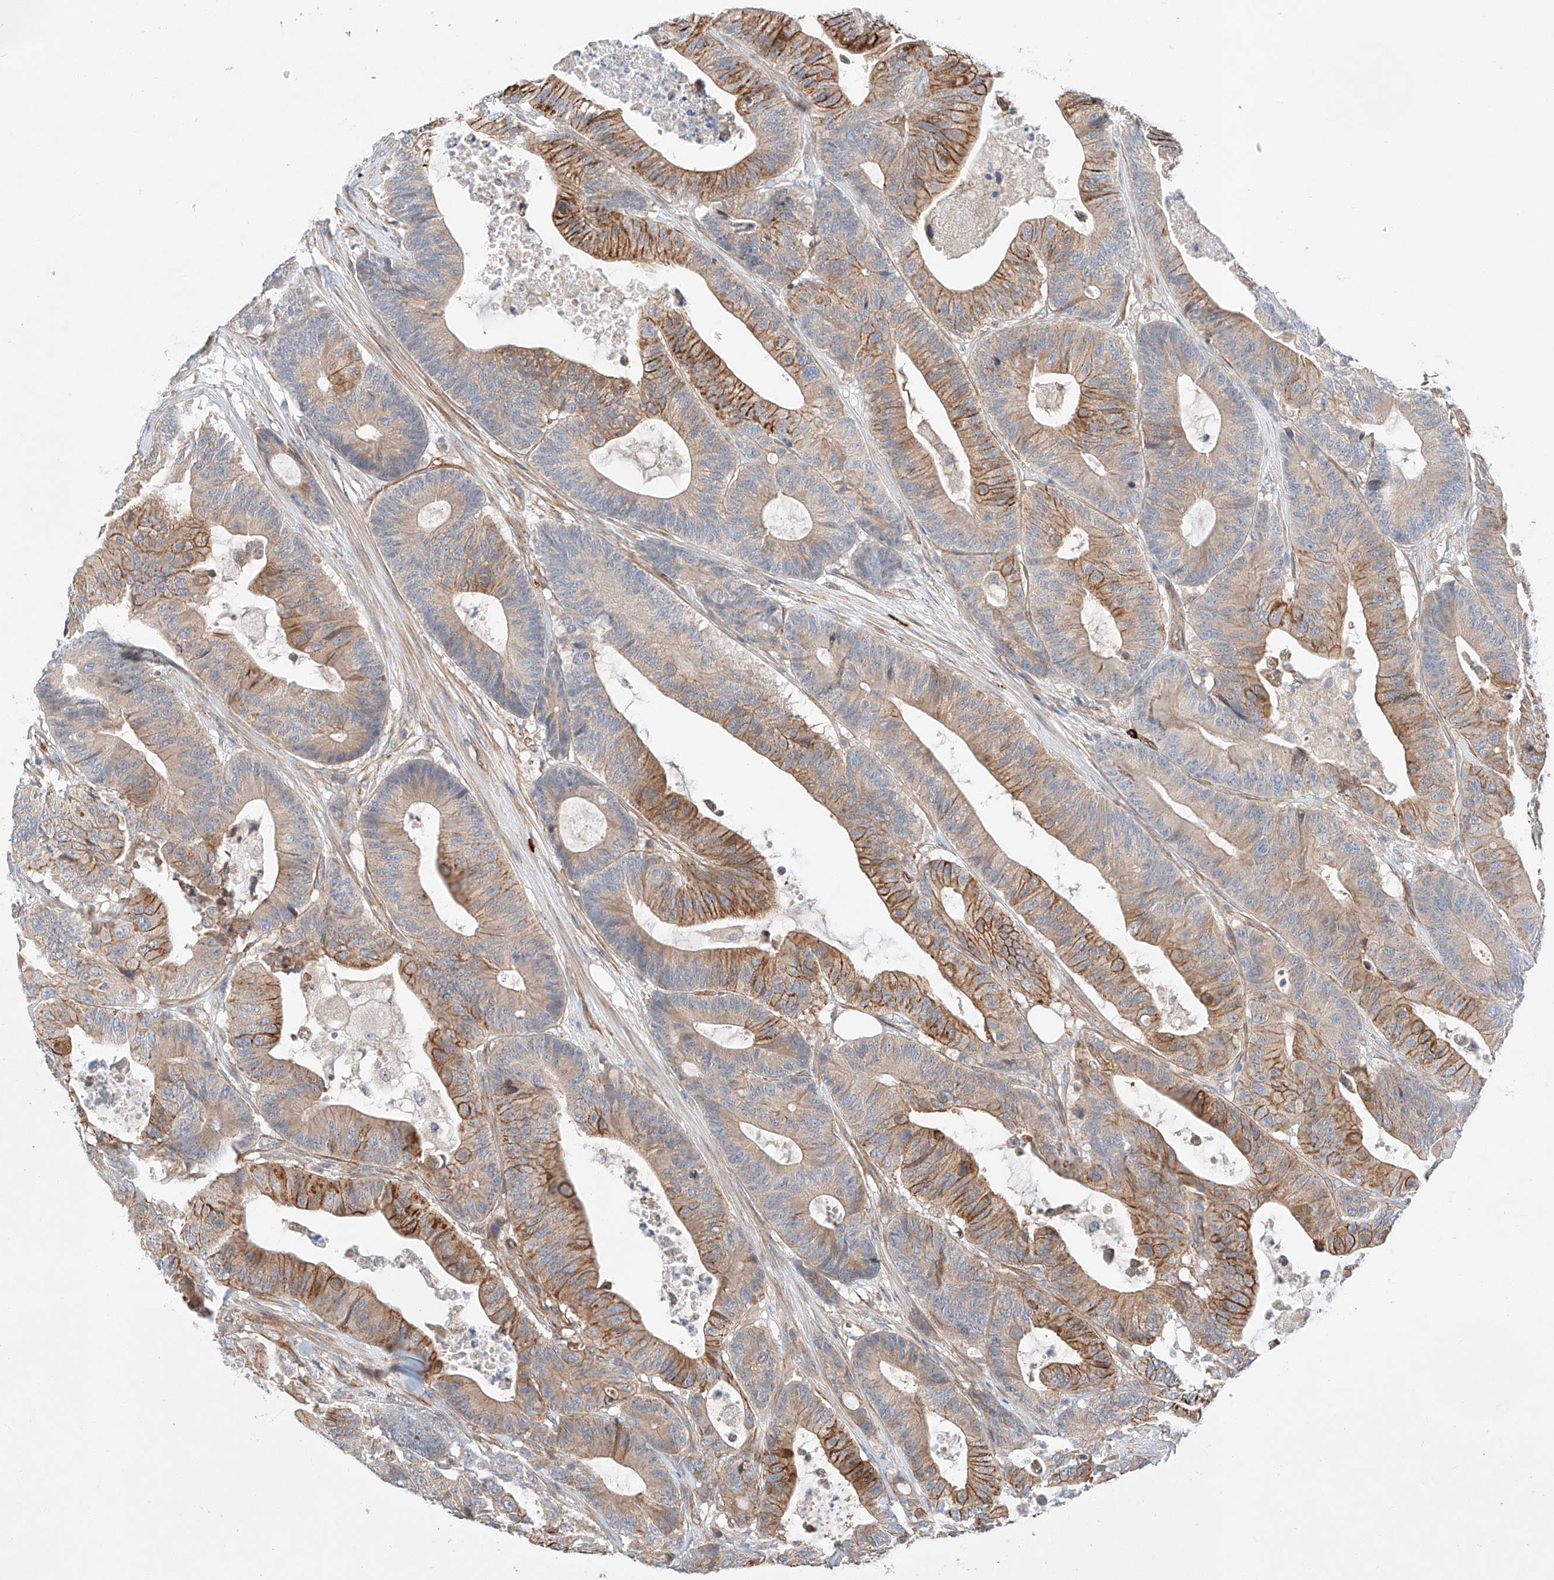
{"staining": {"intensity": "moderate", "quantity": ">75%", "location": "cytoplasmic/membranous"}, "tissue": "colorectal cancer", "cell_type": "Tumor cells", "image_type": "cancer", "snomed": [{"axis": "morphology", "description": "Adenocarcinoma, NOS"}, {"axis": "topography", "description": "Colon"}], "caption": "The photomicrograph demonstrates a brown stain indicating the presence of a protein in the cytoplasmic/membranous of tumor cells in colorectal cancer (adenocarcinoma).", "gene": "MINDY4", "patient": {"sex": "female", "age": 84}}